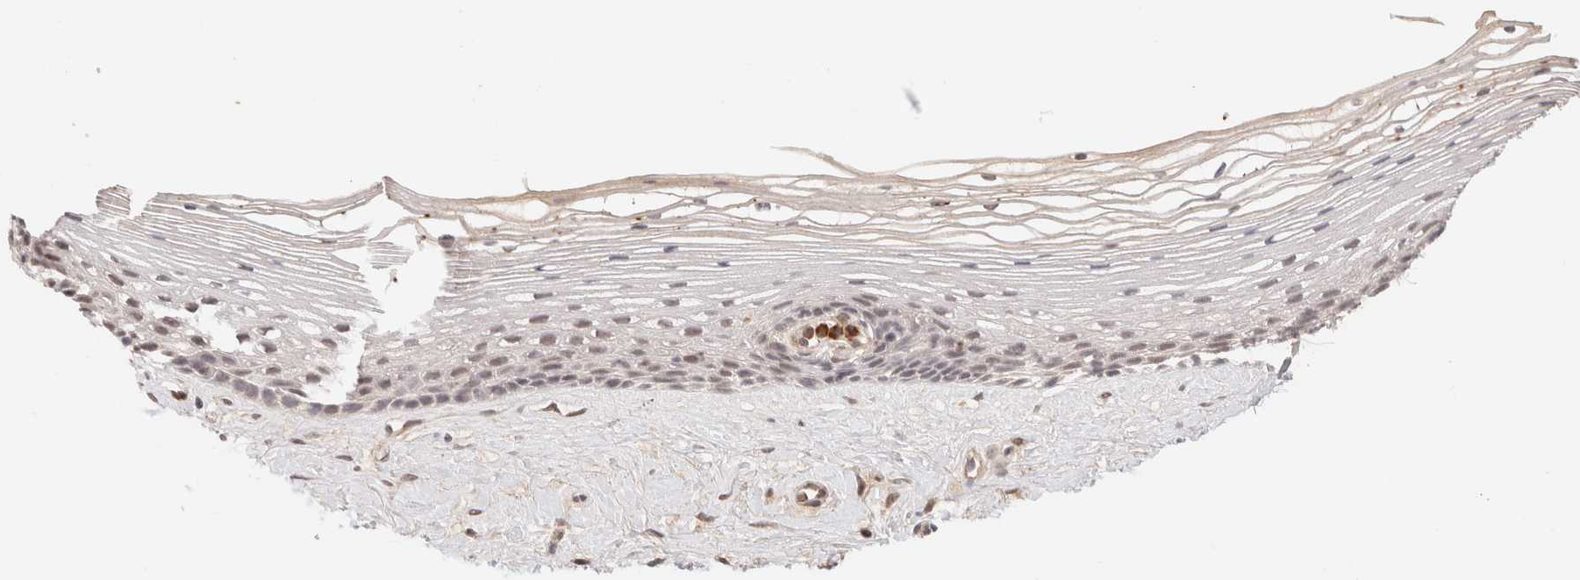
{"staining": {"intensity": "weak", "quantity": "25%-75%", "location": "nuclear"}, "tissue": "vagina", "cell_type": "Squamous epithelial cells", "image_type": "normal", "snomed": [{"axis": "morphology", "description": "Normal tissue, NOS"}, {"axis": "topography", "description": "Vagina"}], "caption": "Immunohistochemical staining of unremarkable vagina displays low levels of weak nuclear expression in about 25%-75% of squamous epithelial cells. Nuclei are stained in blue.", "gene": "BRPF3", "patient": {"sex": "female", "age": 46}}